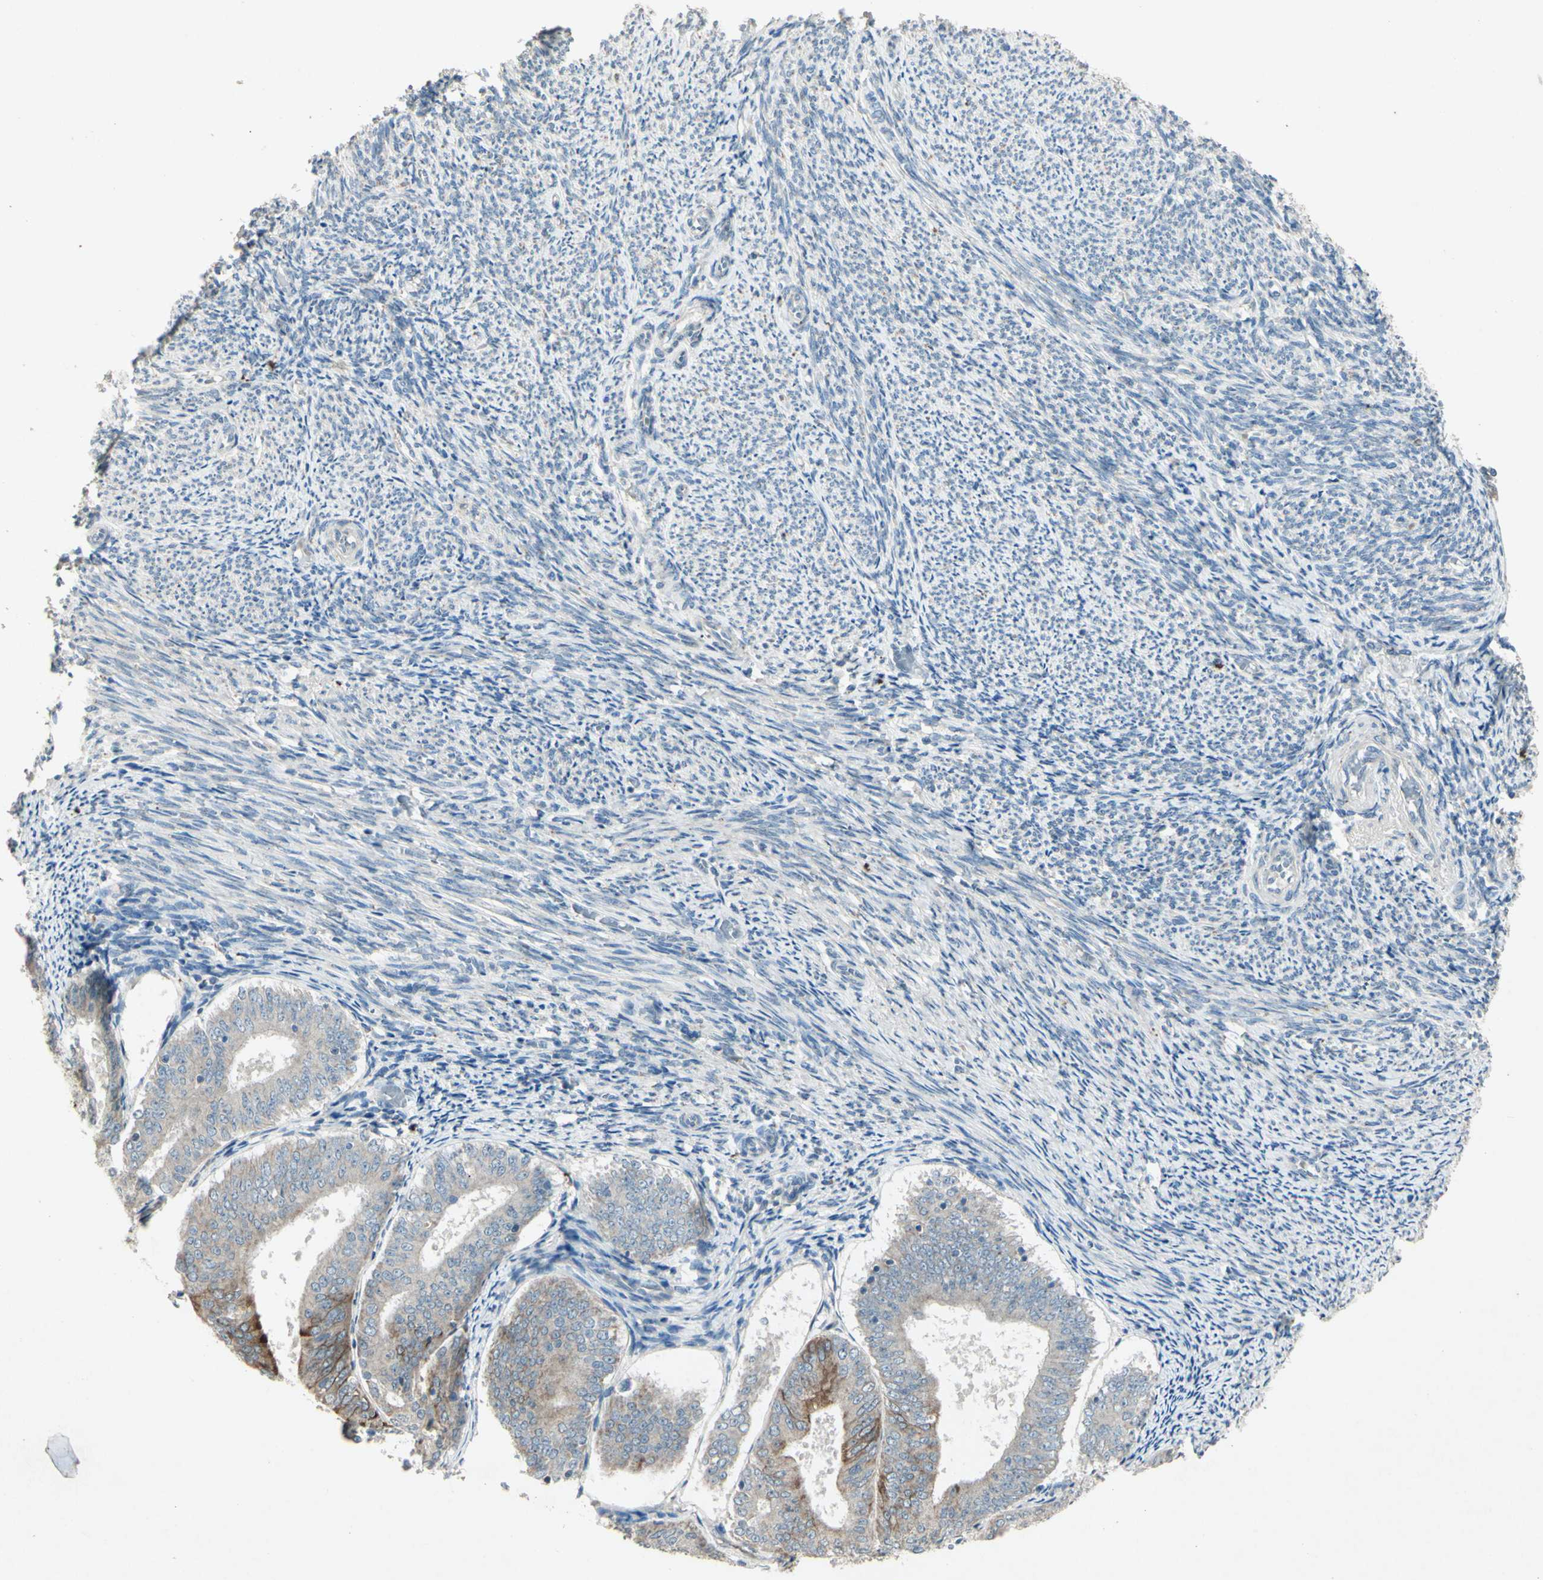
{"staining": {"intensity": "moderate", "quantity": "<25%", "location": "cytoplasmic/membranous"}, "tissue": "endometrial cancer", "cell_type": "Tumor cells", "image_type": "cancer", "snomed": [{"axis": "morphology", "description": "Adenocarcinoma, NOS"}, {"axis": "topography", "description": "Endometrium"}], "caption": "DAB (3,3'-diaminobenzidine) immunohistochemical staining of human endometrial adenocarcinoma reveals moderate cytoplasmic/membranous protein positivity in approximately <25% of tumor cells.", "gene": "TIMM21", "patient": {"sex": "female", "age": 63}}